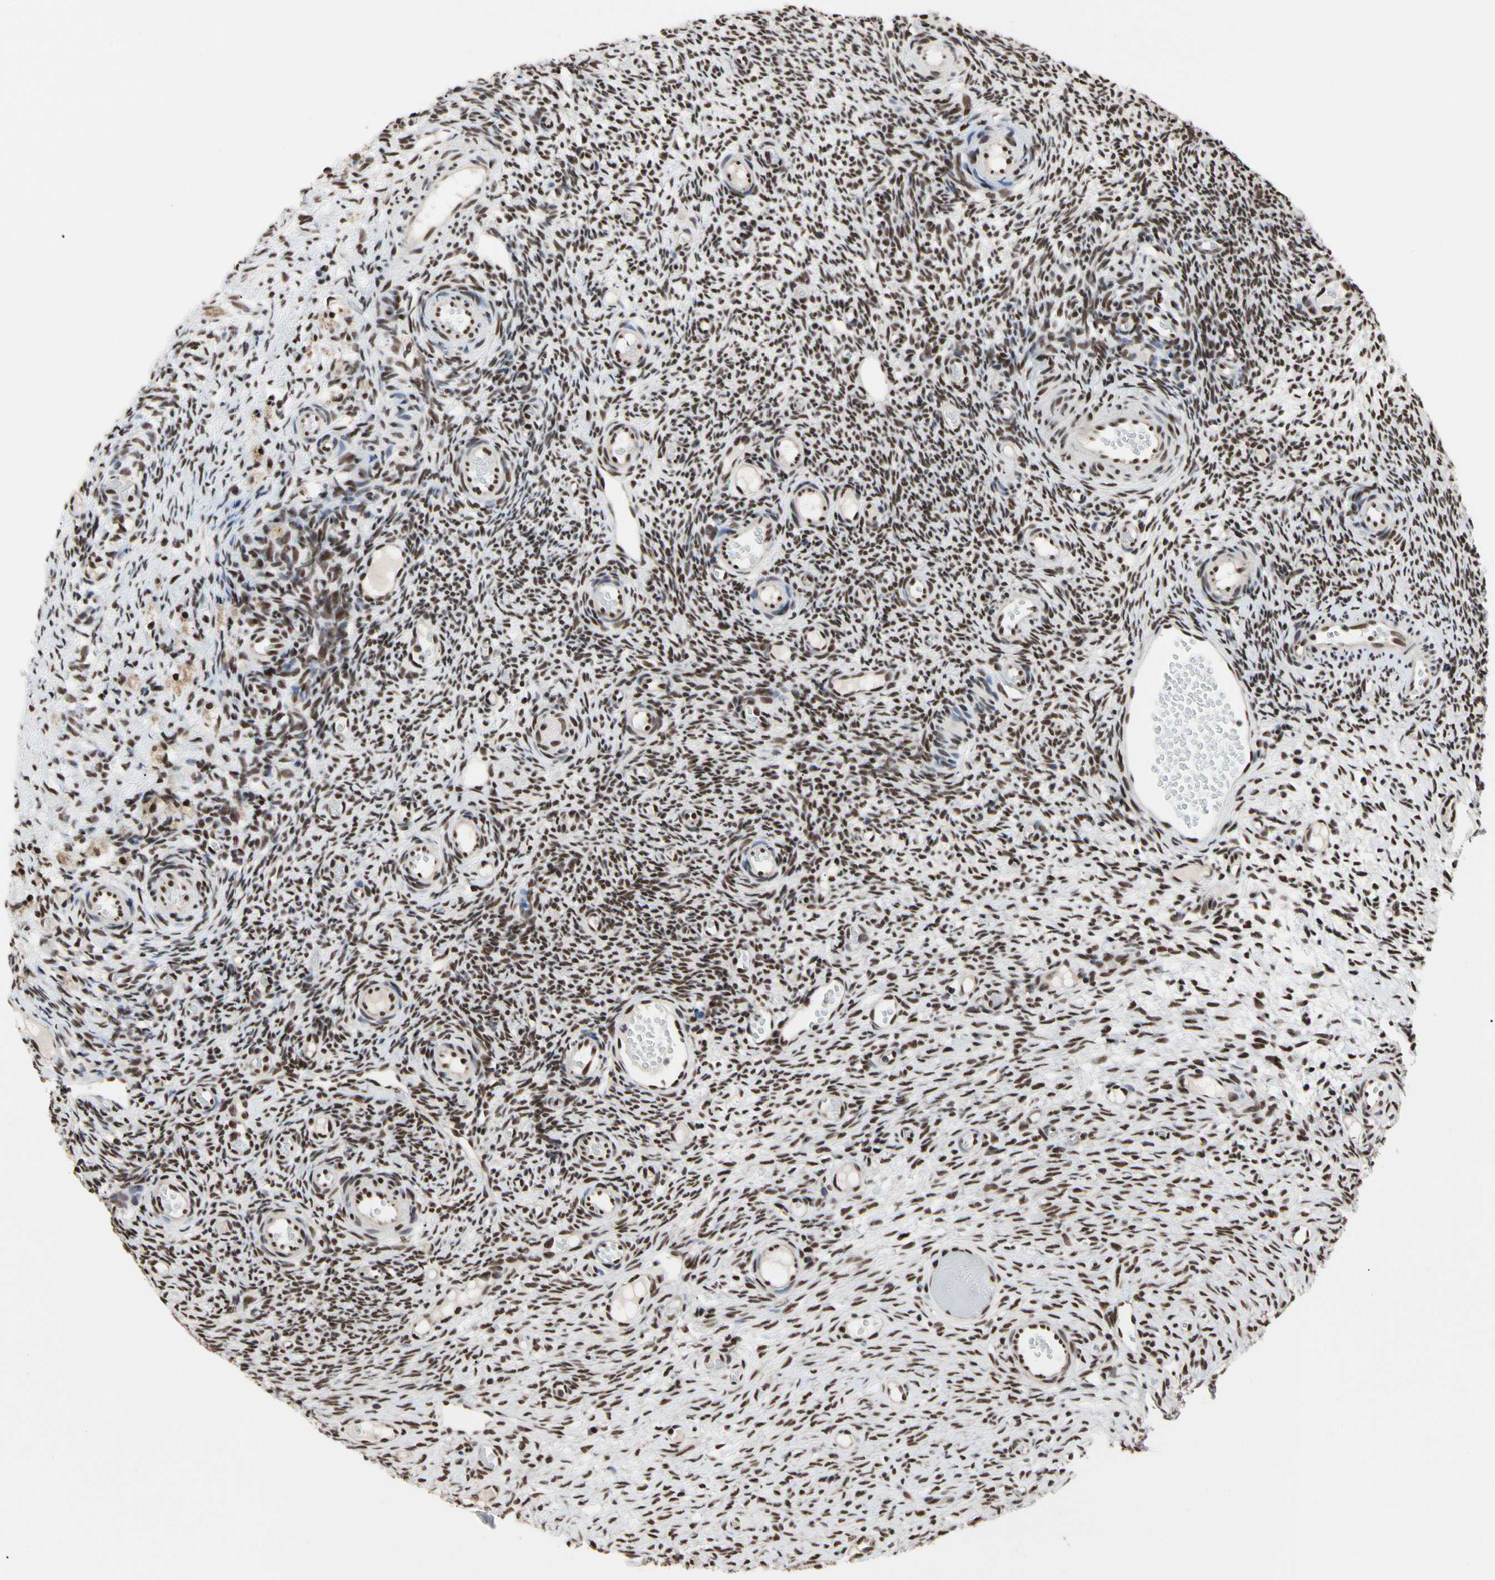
{"staining": {"intensity": "moderate", "quantity": ">75%", "location": "nuclear"}, "tissue": "ovary", "cell_type": "Ovarian stroma cells", "image_type": "normal", "snomed": [{"axis": "morphology", "description": "Normal tissue, NOS"}, {"axis": "topography", "description": "Ovary"}], "caption": "Immunohistochemical staining of normal human ovary displays moderate nuclear protein staining in about >75% of ovarian stroma cells.", "gene": "FAM98B", "patient": {"sex": "female", "age": 35}}